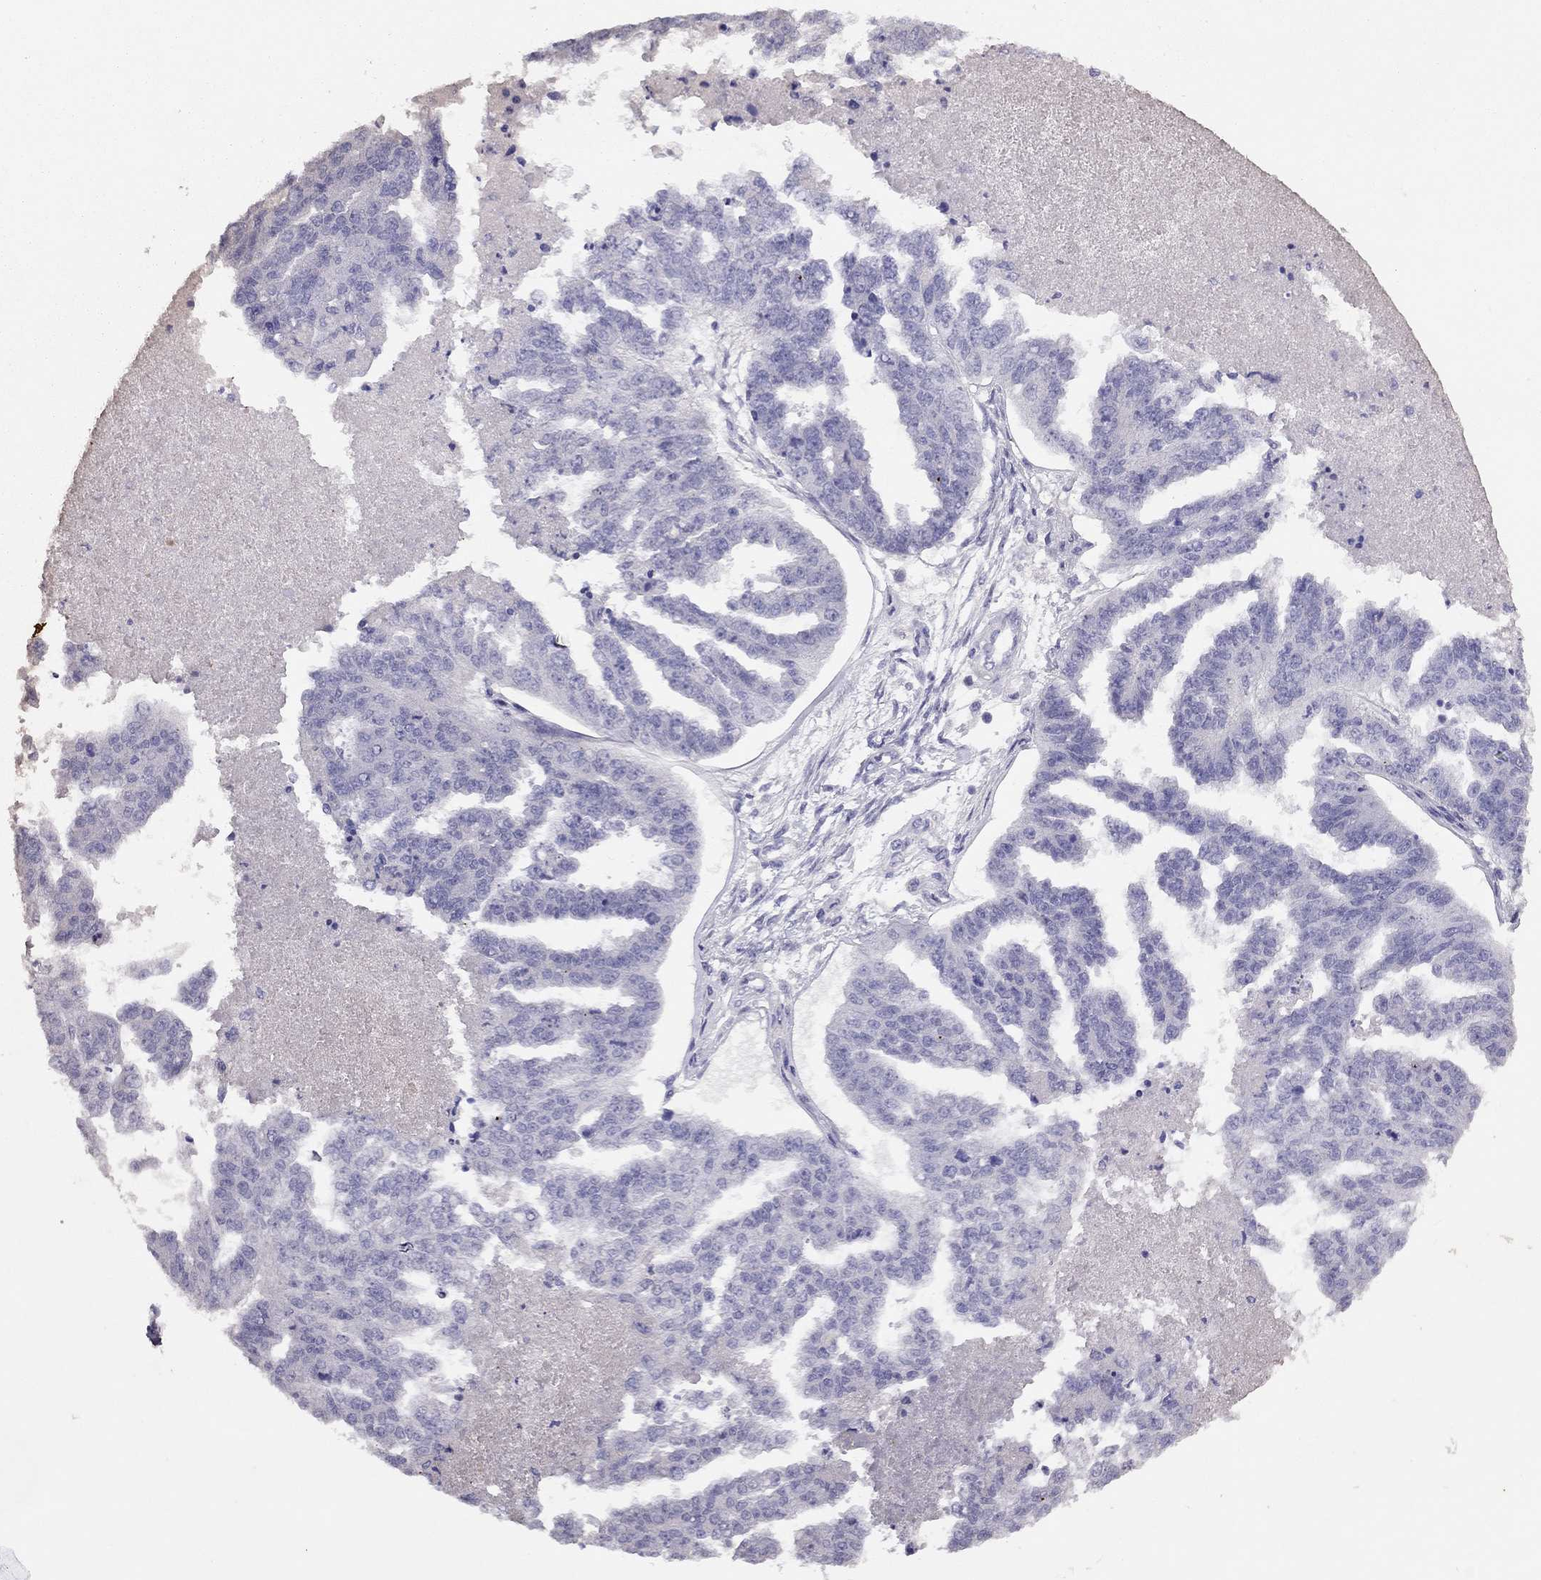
{"staining": {"intensity": "negative", "quantity": "none", "location": "none"}, "tissue": "ovarian cancer", "cell_type": "Tumor cells", "image_type": "cancer", "snomed": [{"axis": "morphology", "description": "Cystadenocarcinoma, serous, NOS"}, {"axis": "topography", "description": "Ovary"}], "caption": "DAB immunohistochemical staining of ovarian cancer reveals no significant staining in tumor cells.", "gene": "LRIT2", "patient": {"sex": "female", "age": 58}}